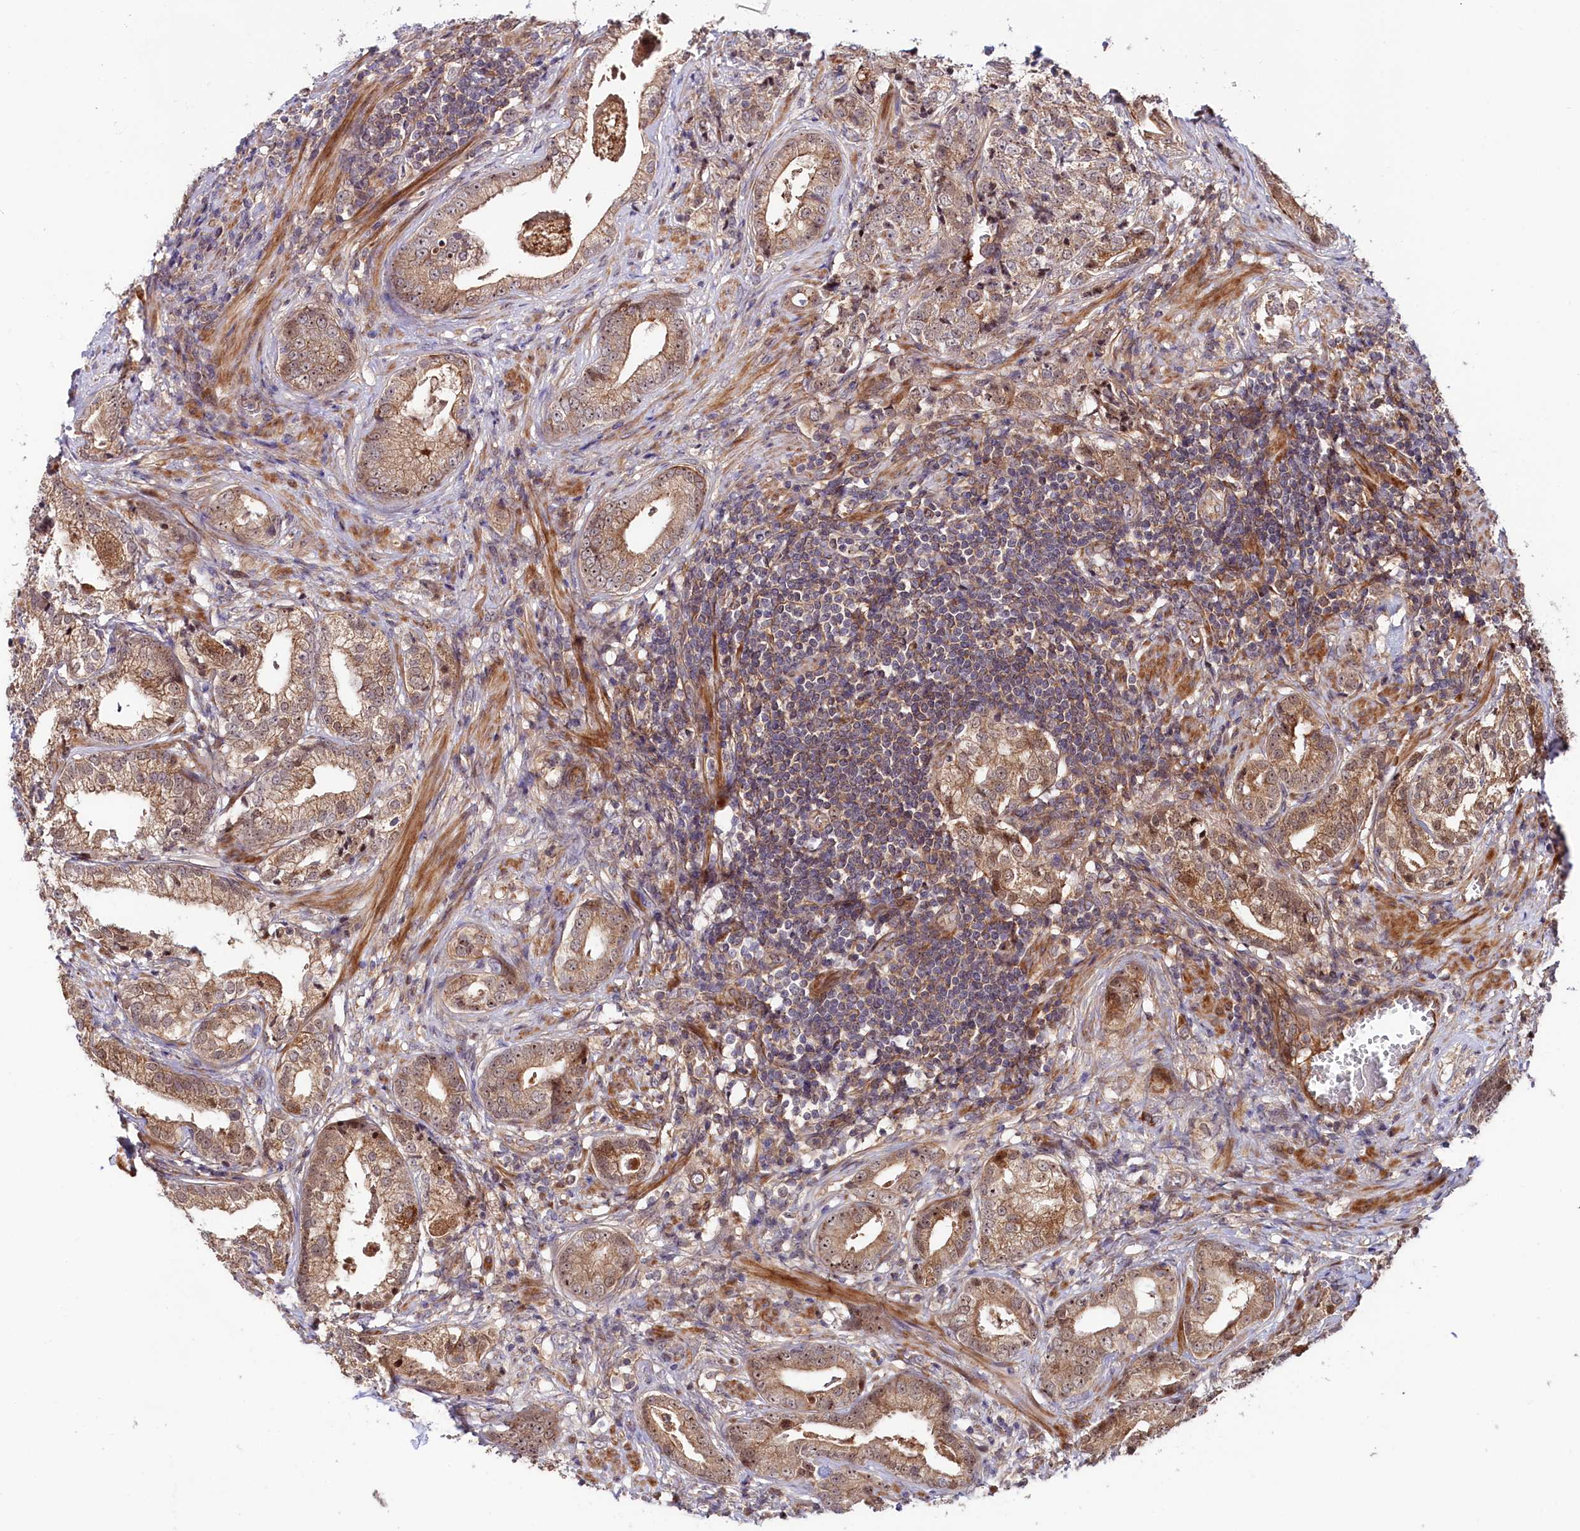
{"staining": {"intensity": "weak", "quantity": ">75%", "location": "cytoplasmic/membranous"}, "tissue": "prostate cancer", "cell_type": "Tumor cells", "image_type": "cancer", "snomed": [{"axis": "morphology", "description": "Adenocarcinoma, High grade"}, {"axis": "topography", "description": "Prostate"}], "caption": "This photomicrograph reveals immunohistochemistry (IHC) staining of prostate cancer (adenocarcinoma (high-grade)), with low weak cytoplasmic/membranous staining in about >75% of tumor cells.", "gene": "NEDD1", "patient": {"sex": "male", "age": 69}}